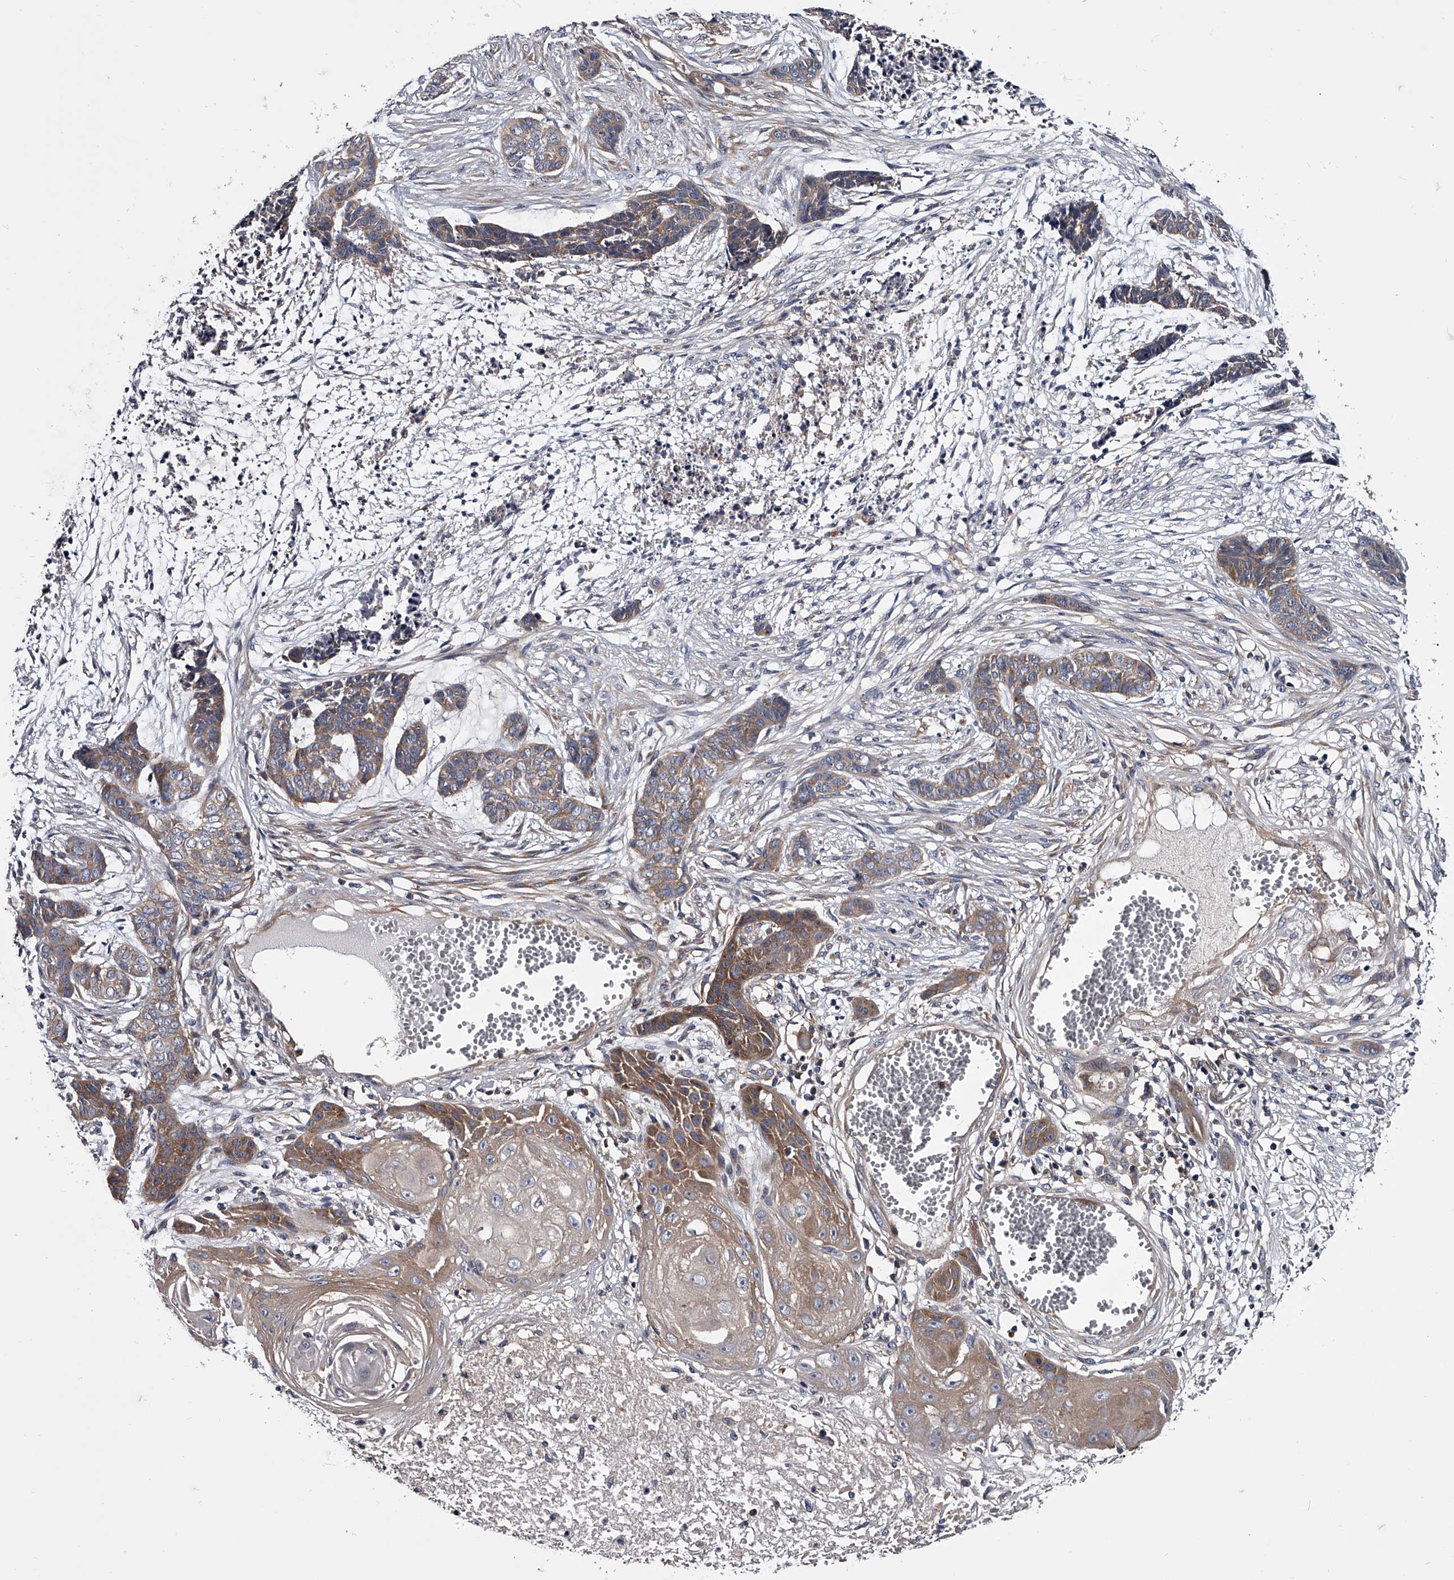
{"staining": {"intensity": "weak", "quantity": "25%-75%", "location": "cytoplasmic/membranous"}, "tissue": "skin cancer", "cell_type": "Tumor cells", "image_type": "cancer", "snomed": [{"axis": "morphology", "description": "Basal cell carcinoma"}, {"axis": "topography", "description": "Skin"}], "caption": "Brown immunohistochemical staining in basal cell carcinoma (skin) demonstrates weak cytoplasmic/membranous staining in about 25%-75% of tumor cells.", "gene": "GAPVD1", "patient": {"sex": "female", "age": 64}}